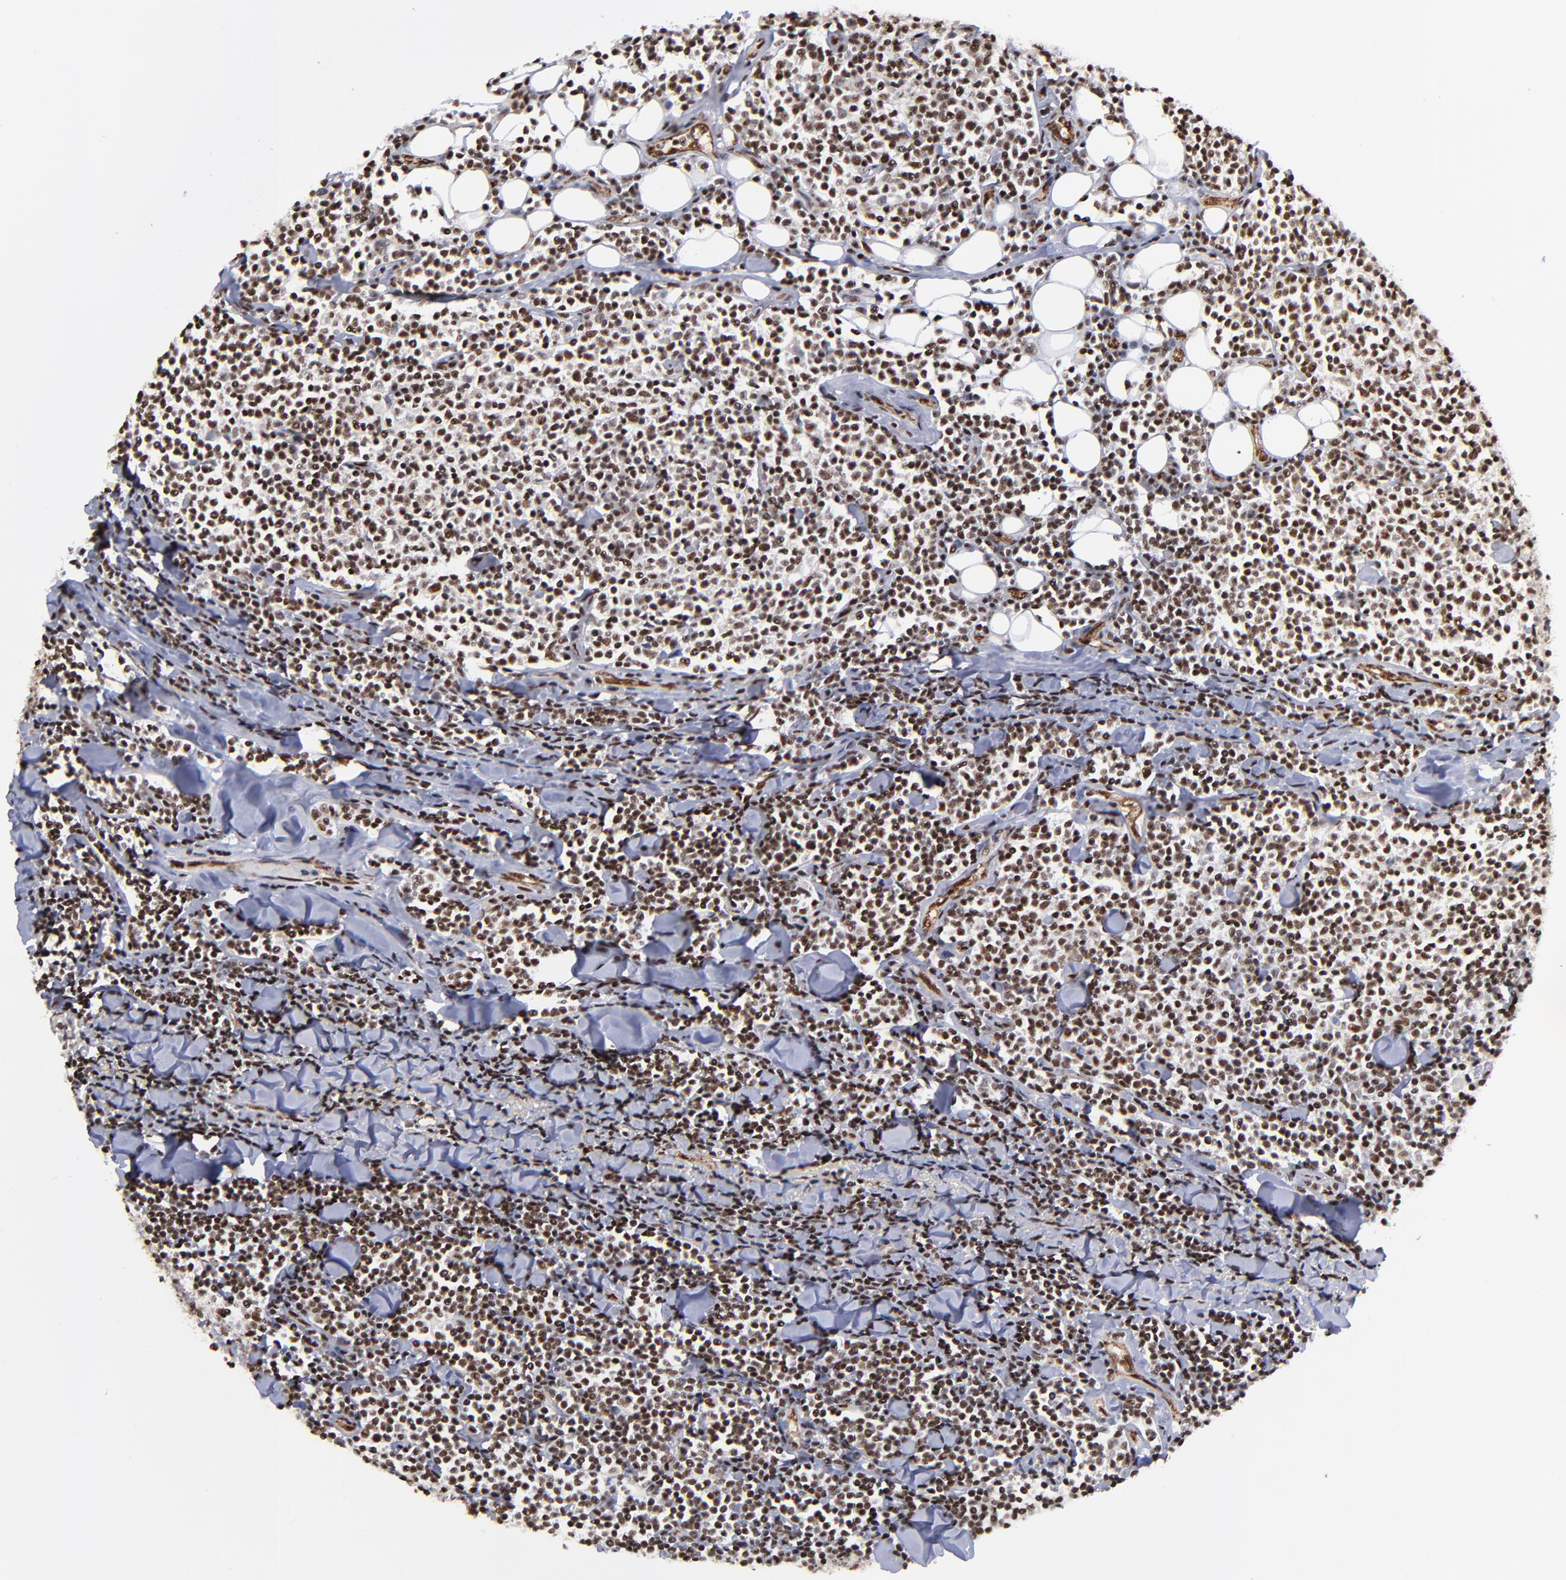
{"staining": {"intensity": "strong", "quantity": ">75%", "location": "nuclear"}, "tissue": "lymphoma", "cell_type": "Tumor cells", "image_type": "cancer", "snomed": [{"axis": "morphology", "description": "Malignant lymphoma, non-Hodgkin's type, Low grade"}, {"axis": "topography", "description": "Soft tissue"}], "caption": "Protein expression analysis of low-grade malignant lymphoma, non-Hodgkin's type exhibits strong nuclear expression in about >75% of tumor cells.", "gene": "GABPA", "patient": {"sex": "male", "age": 92}}